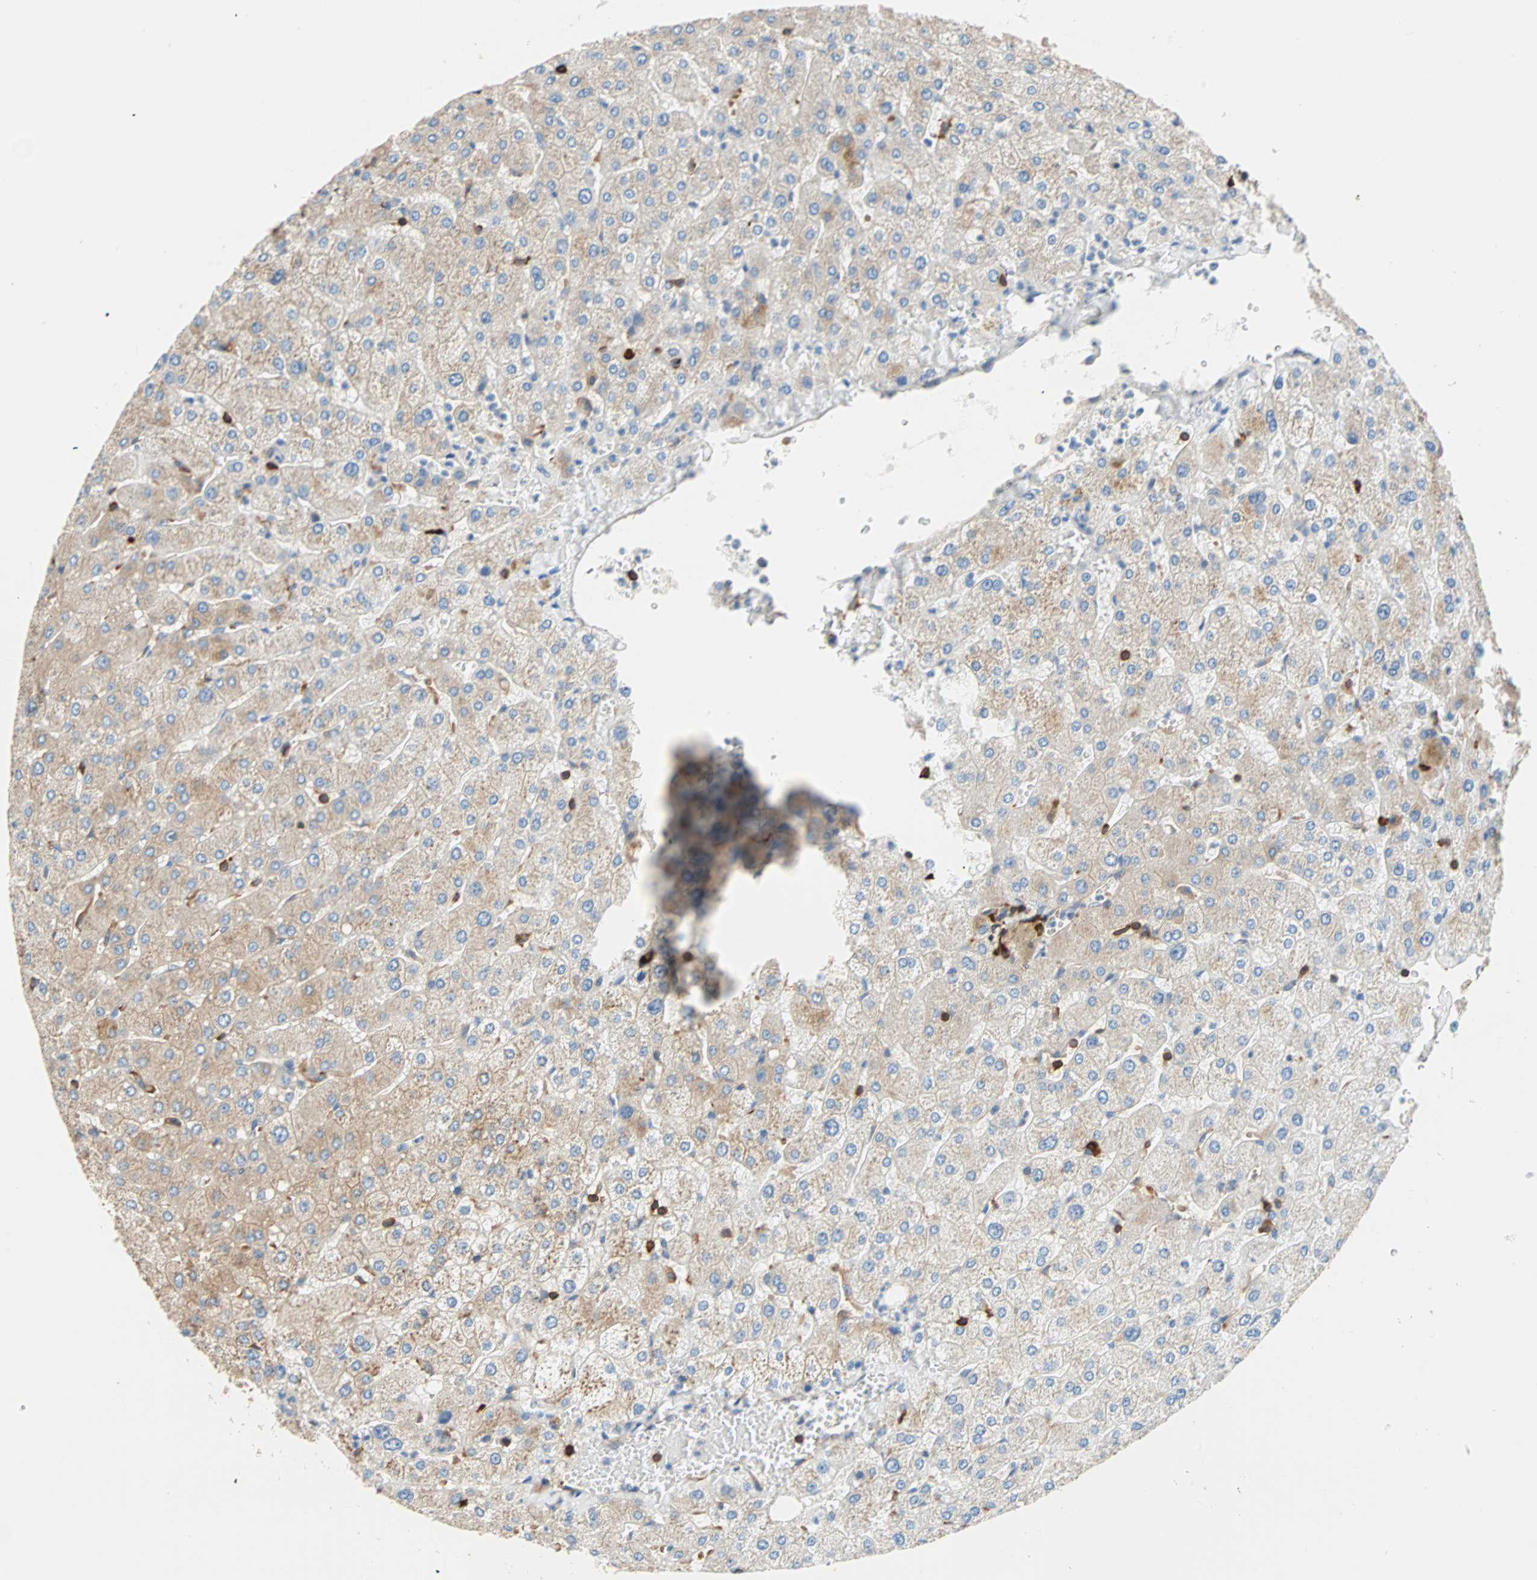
{"staining": {"intensity": "weak", "quantity": "25%-75%", "location": "cytoplasmic/membranous,nuclear"}, "tissue": "liver", "cell_type": "Cholangiocytes", "image_type": "normal", "snomed": [{"axis": "morphology", "description": "Normal tissue, NOS"}, {"axis": "topography", "description": "Liver"}], "caption": "Protein staining of unremarkable liver reveals weak cytoplasmic/membranous,nuclear staining in approximately 25%-75% of cholangiocytes. (Stains: DAB in brown, nuclei in blue, Microscopy: brightfield microscopy at high magnification).", "gene": "EEF2", "patient": {"sex": "male", "age": 55}}